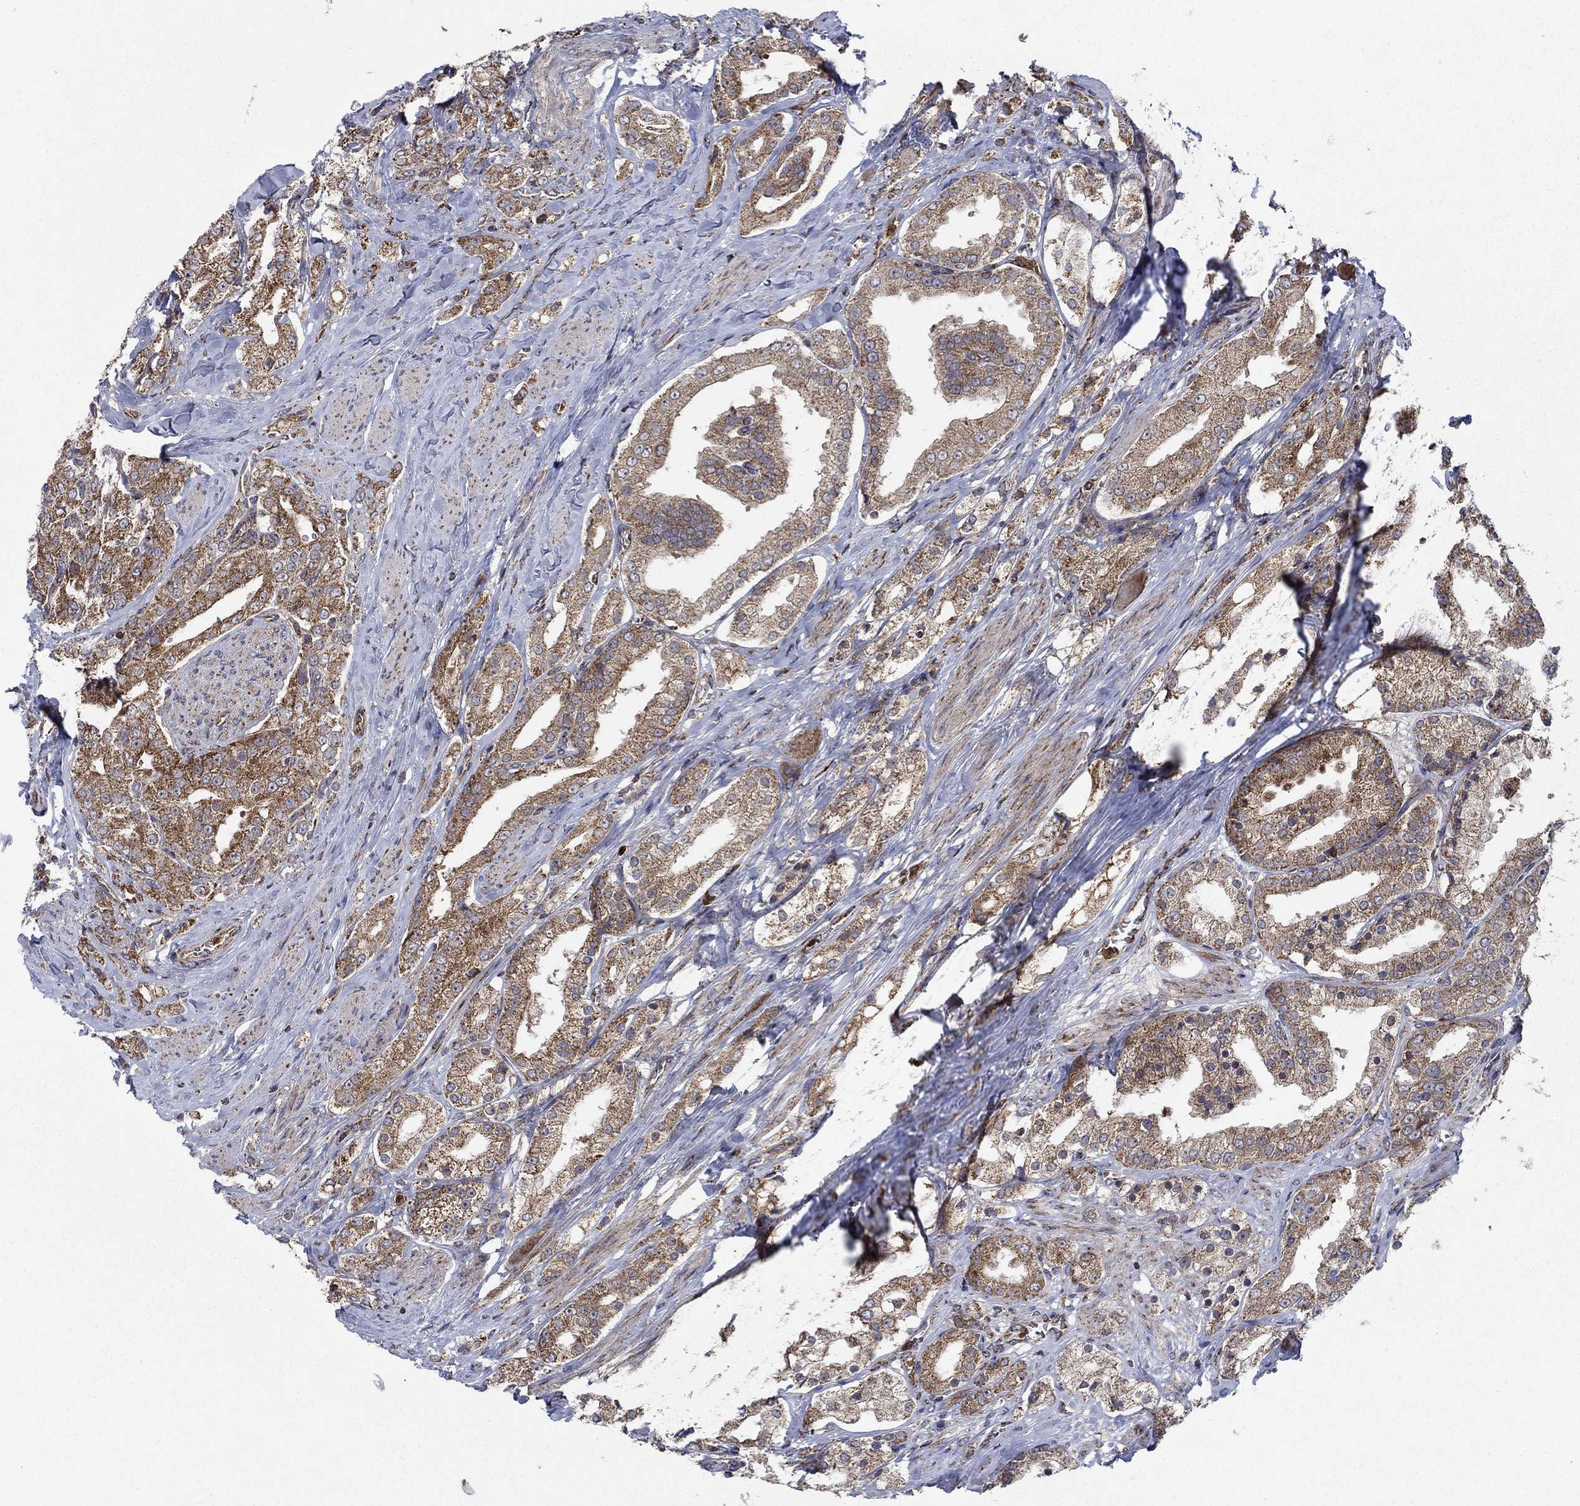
{"staining": {"intensity": "moderate", "quantity": ">75%", "location": "cytoplasmic/membranous"}, "tissue": "prostate cancer", "cell_type": "Tumor cells", "image_type": "cancer", "snomed": [{"axis": "morphology", "description": "Adenocarcinoma, NOS"}, {"axis": "topography", "description": "Prostate and seminal vesicle, NOS"}, {"axis": "topography", "description": "Prostate"}], "caption": "Immunohistochemical staining of prostate adenocarcinoma shows moderate cytoplasmic/membranous protein staining in approximately >75% of tumor cells. The staining was performed using DAB (3,3'-diaminobenzidine) to visualize the protein expression in brown, while the nuclei were stained in blue with hematoxylin (Magnification: 20x).", "gene": "RNF19B", "patient": {"sex": "male", "age": 67}}